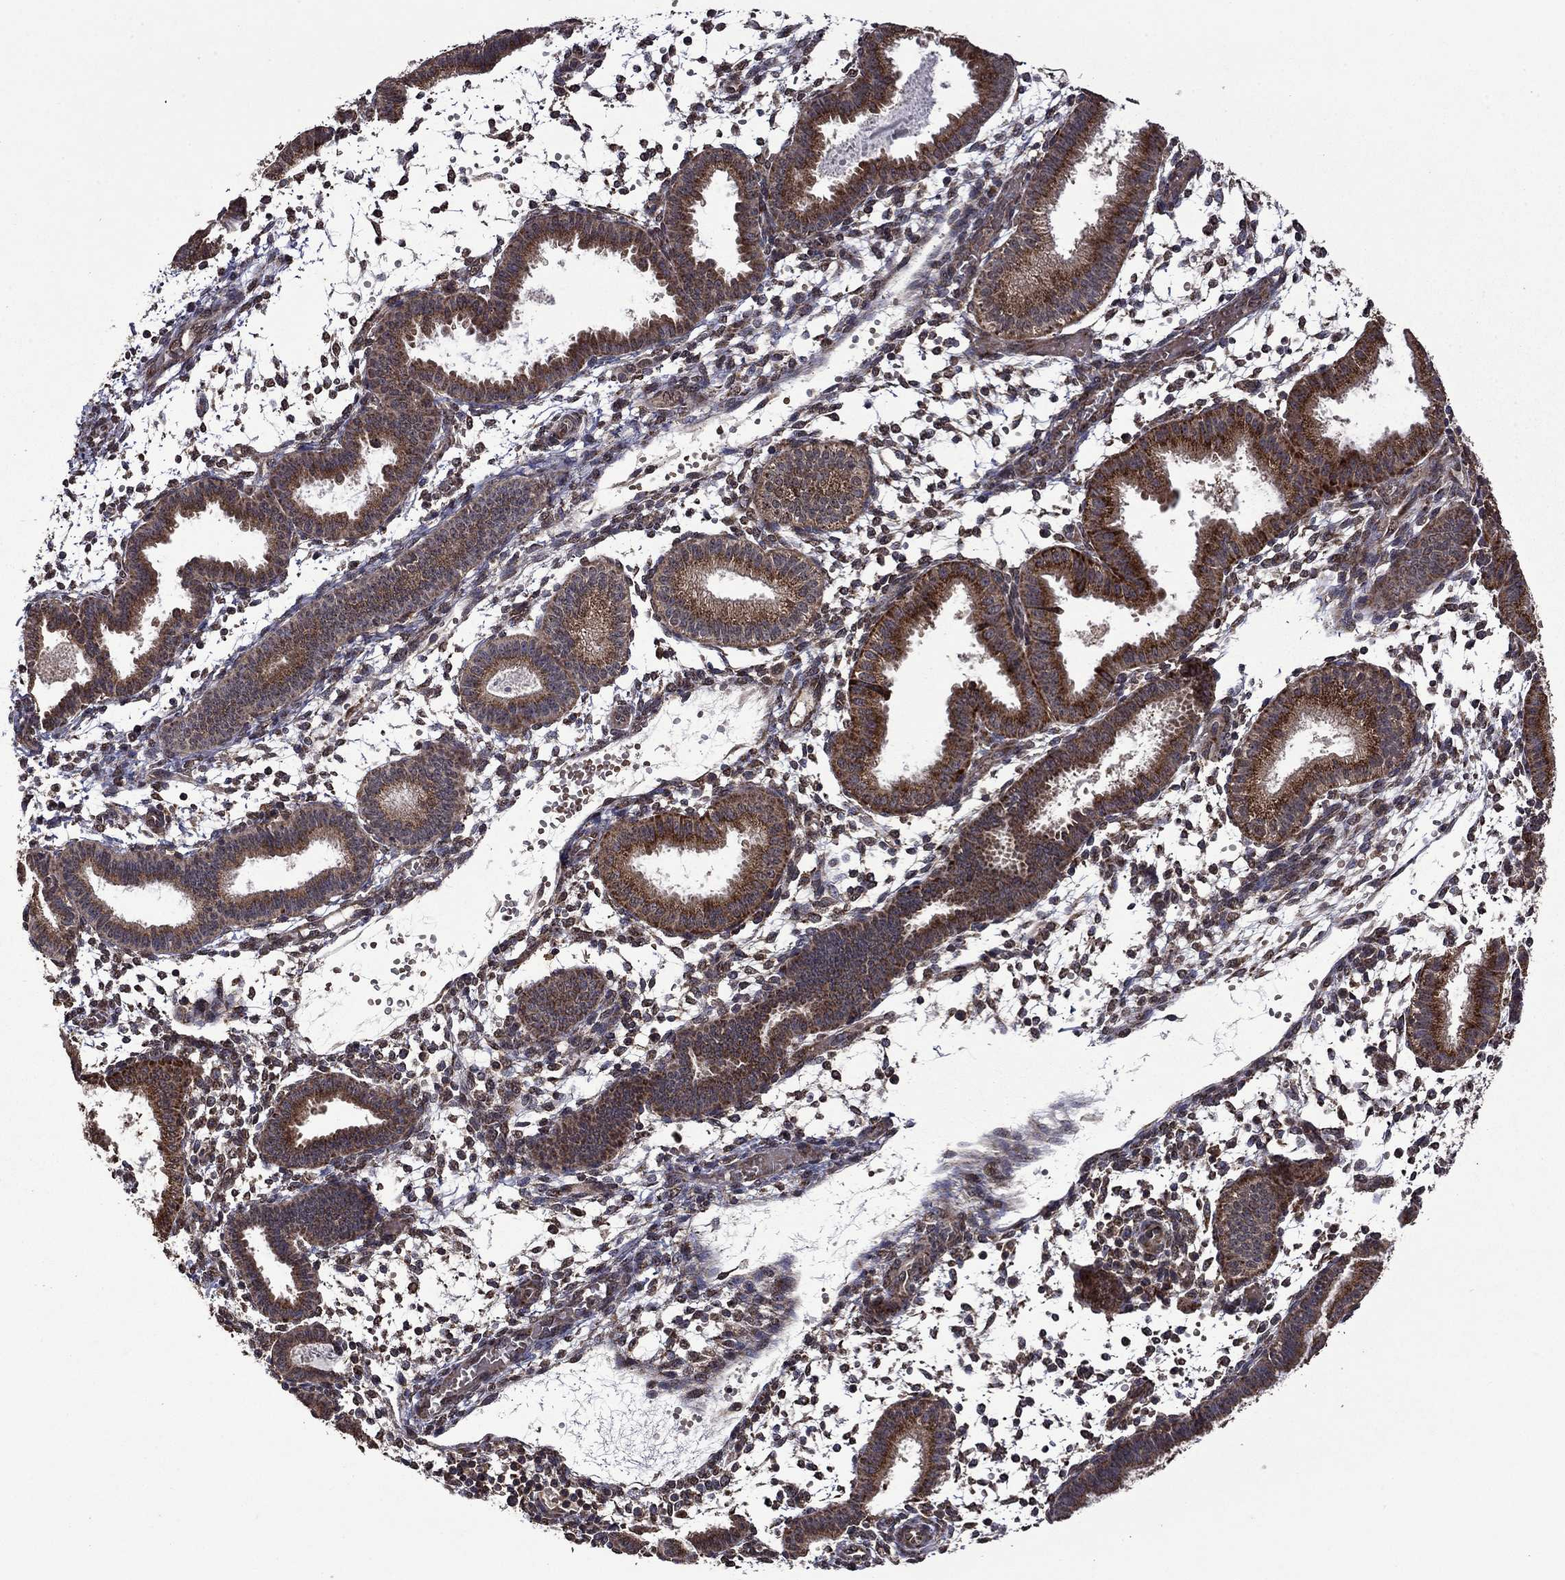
{"staining": {"intensity": "strong", "quantity": ">75%", "location": "cytoplasmic/membranous"}, "tissue": "endometrium", "cell_type": "Cells in endometrial stroma", "image_type": "normal", "snomed": [{"axis": "morphology", "description": "Normal tissue, NOS"}, {"axis": "topography", "description": "Endometrium"}], "caption": "Protein expression by IHC displays strong cytoplasmic/membranous expression in about >75% of cells in endometrial stroma in unremarkable endometrium. (DAB IHC, brown staining for protein, blue staining for nuclei).", "gene": "ITM2B", "patient": {"sex": "female", "age": 43}}